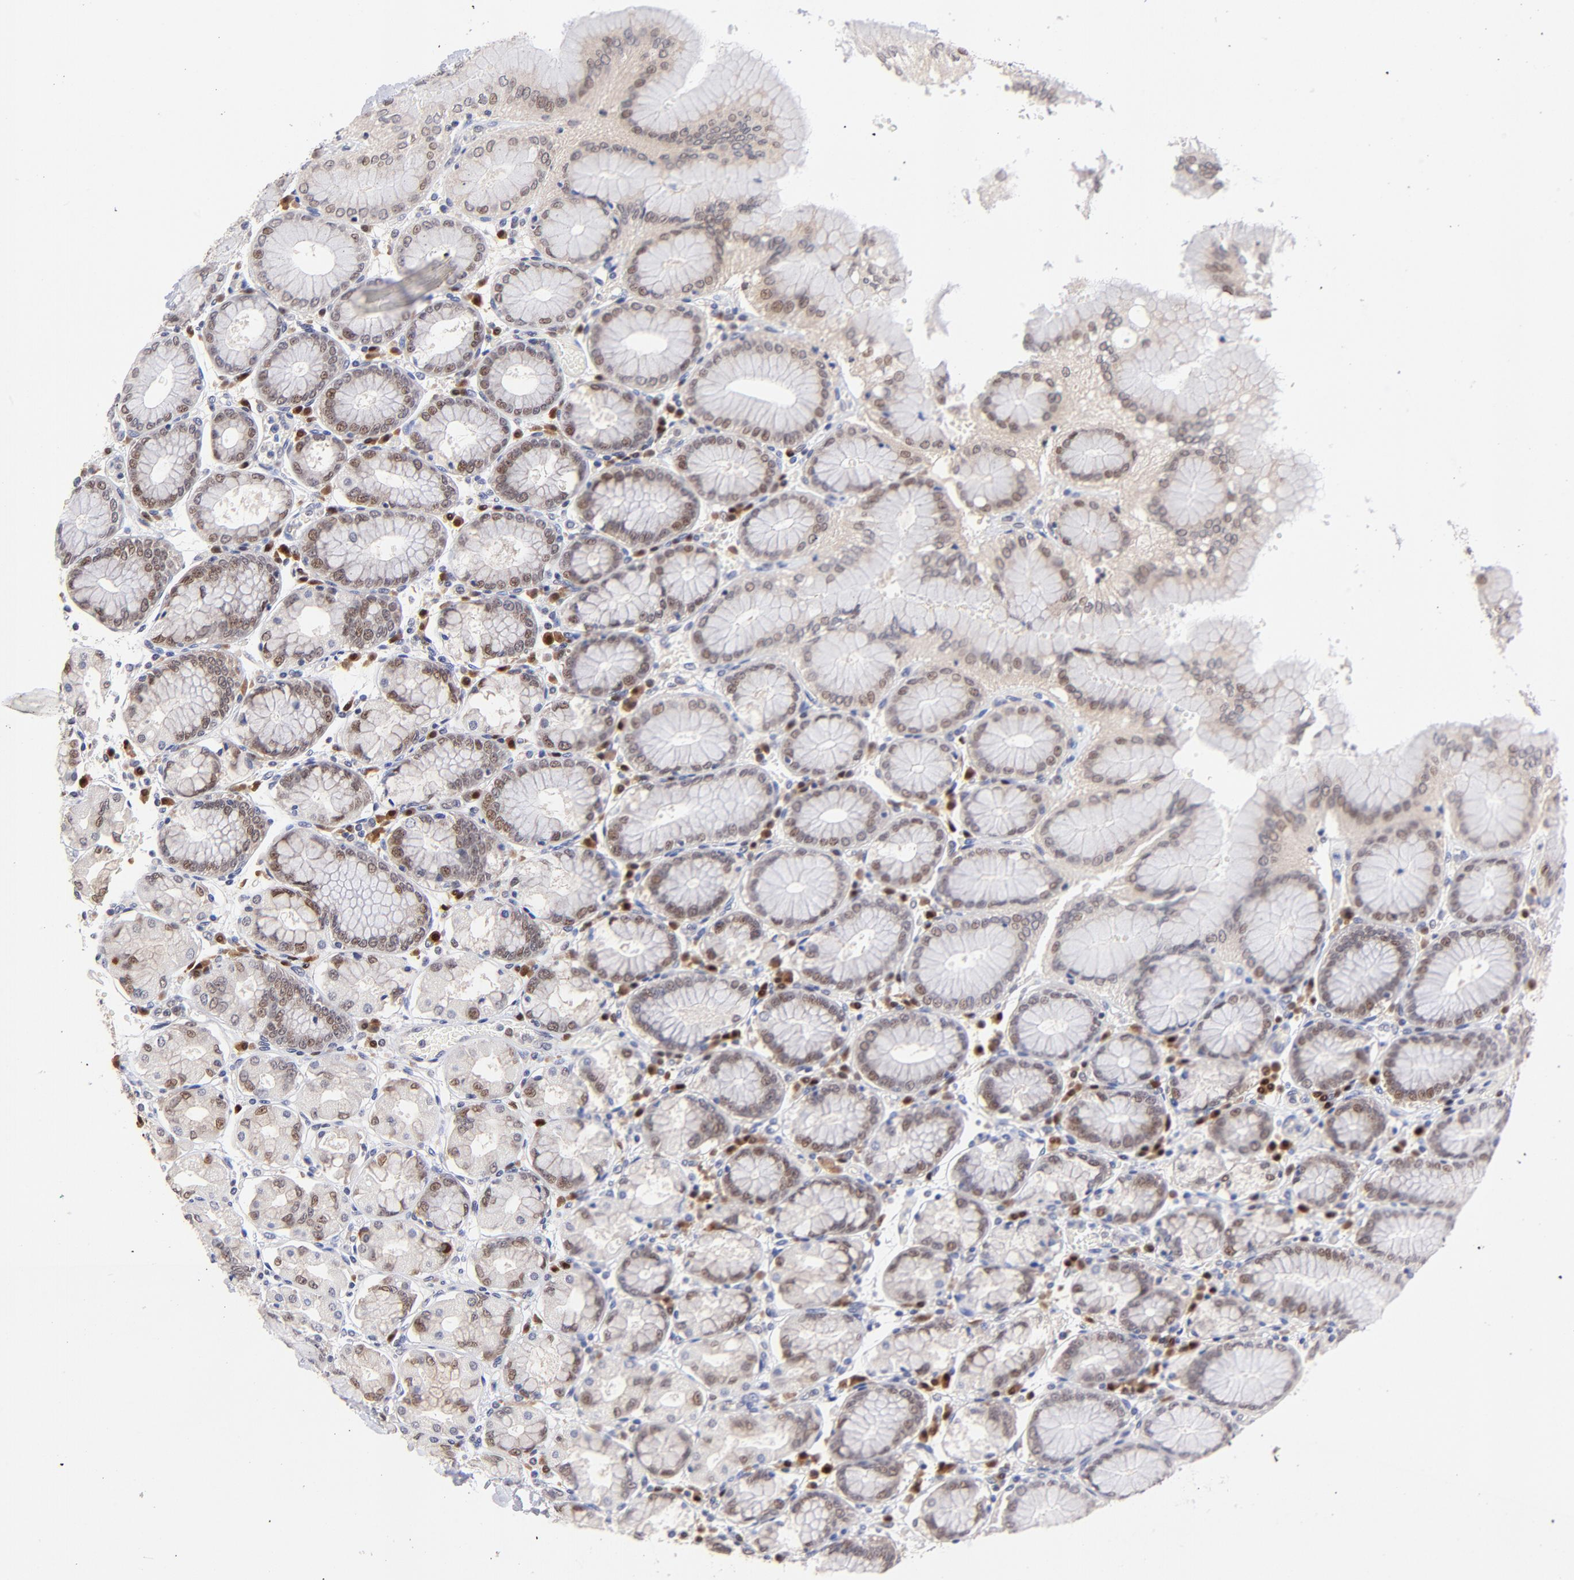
{"staining": {"intensity": "weak", "quantity": "<25%", "location": "nuclear"}, "tissue": "stomach", "cell_type": "Glandular cells", "image_type": "normal", "snomed": [{"axis": "morphology", "description": "Normal tissue, NOS"}, {"axis": "topography", "description": "Stomach, upper"}, {"axis": "topography", "description": "Stomach"}], "caption": "This is an immunohistochemistry micrograph of normal stomach. There is no staining in glandular cells.", "gene": "ZNF155", "patient": {"sex": "male", "age": 76}}